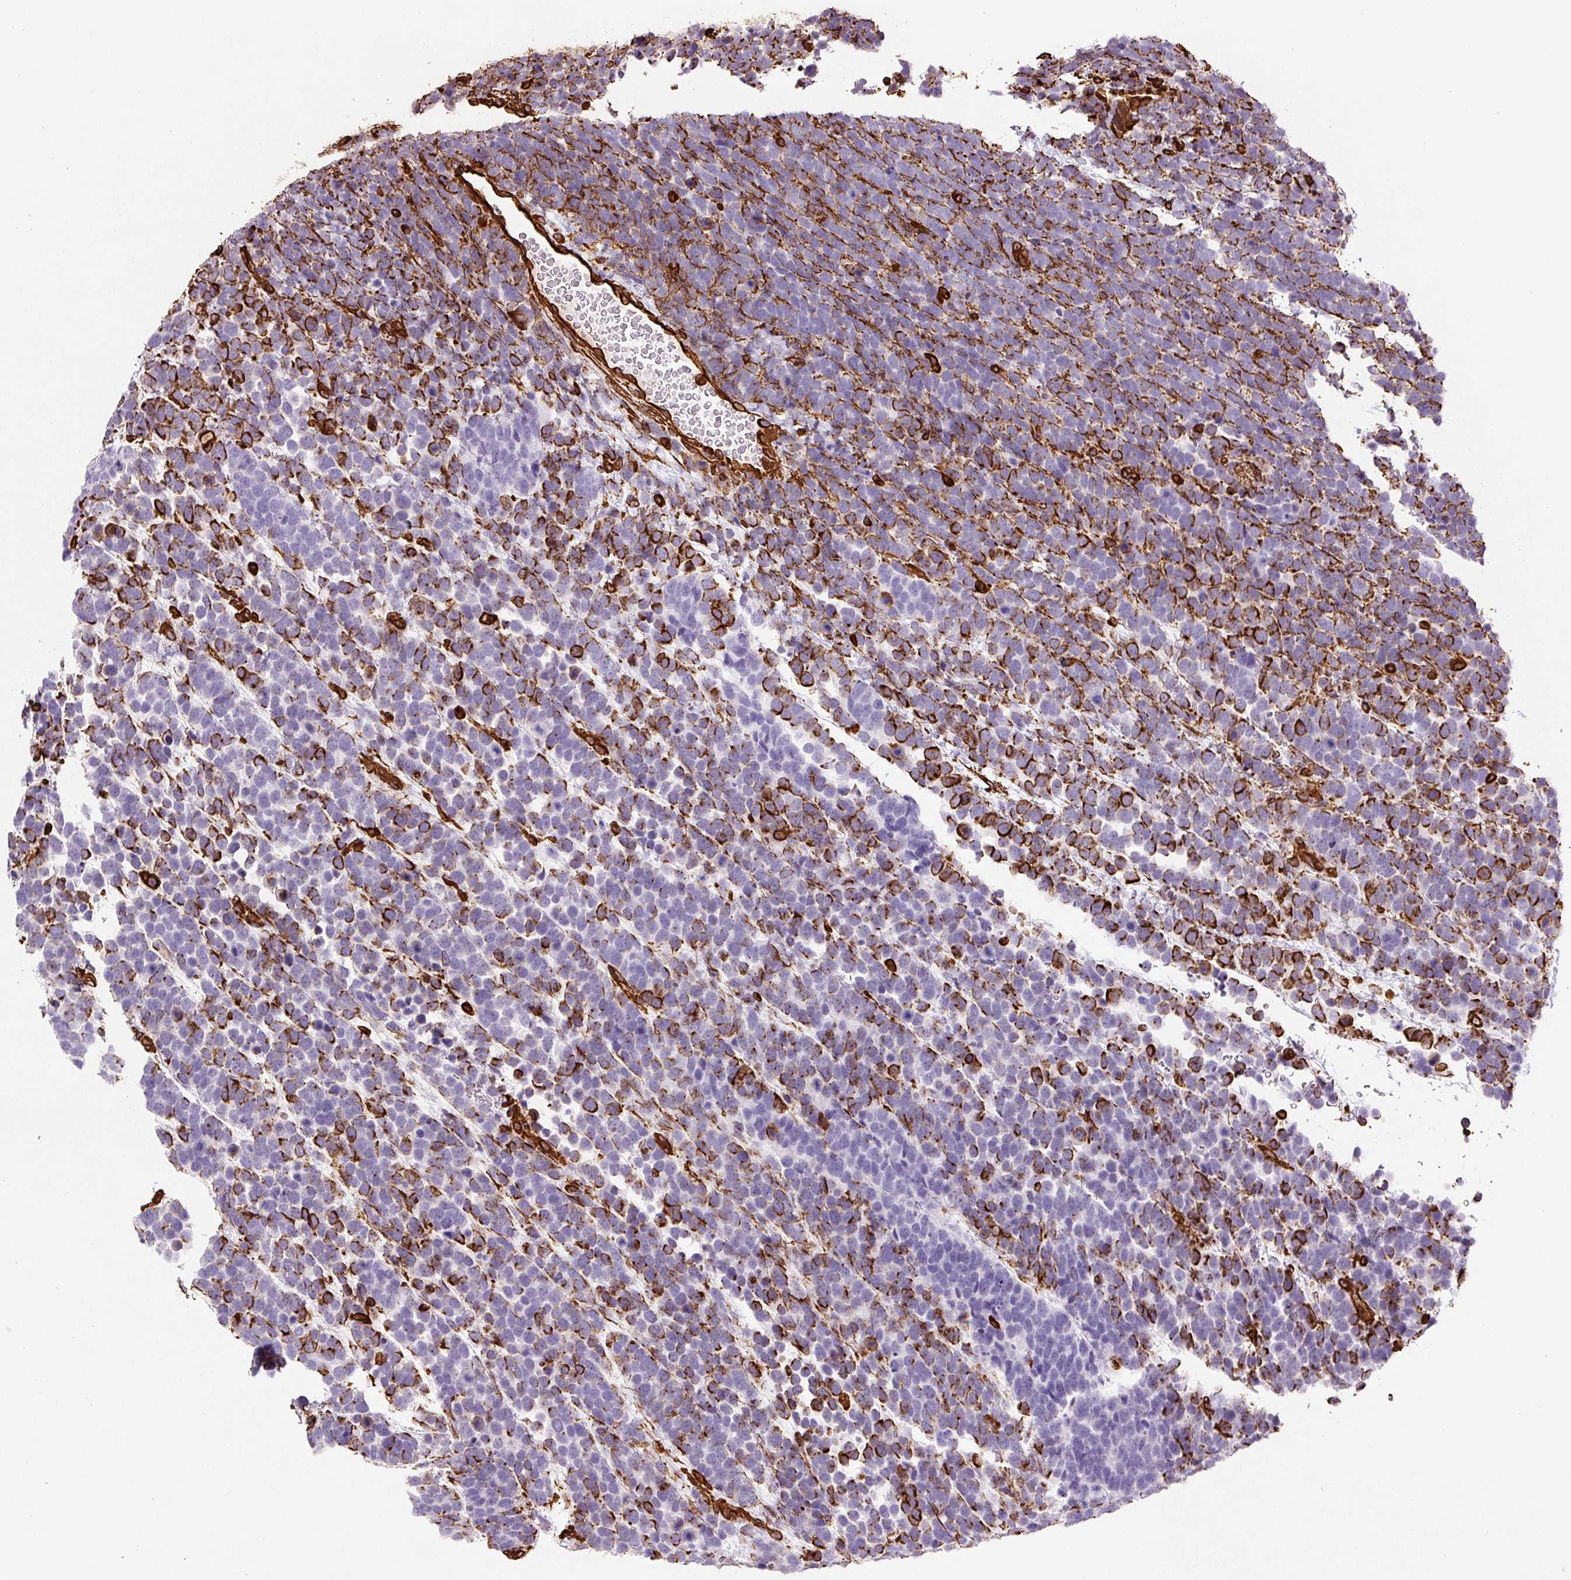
{"staining": {"intensity": "strong", "quantity": "<25%", "location": "cytoplasmic/membranous"}, "tissue": "urothelial cancer", "cell_type": "Tumor cells", "image_type": "cancer", "snomed": [{"axis": "morphology", "description": "Urothelial carcinoma, High grade"}, {"axis": "topography", "description": "Urinary bladder"}], "caption": "Immunohistochemical staining of urothelial carcinoma (high-grade) displays medium levels of strong cytoplasmic/membranous positivity in approximately <25% of tumor cells.", "gene": "VIM", "patient": {"sex": "female", "age": 82}}